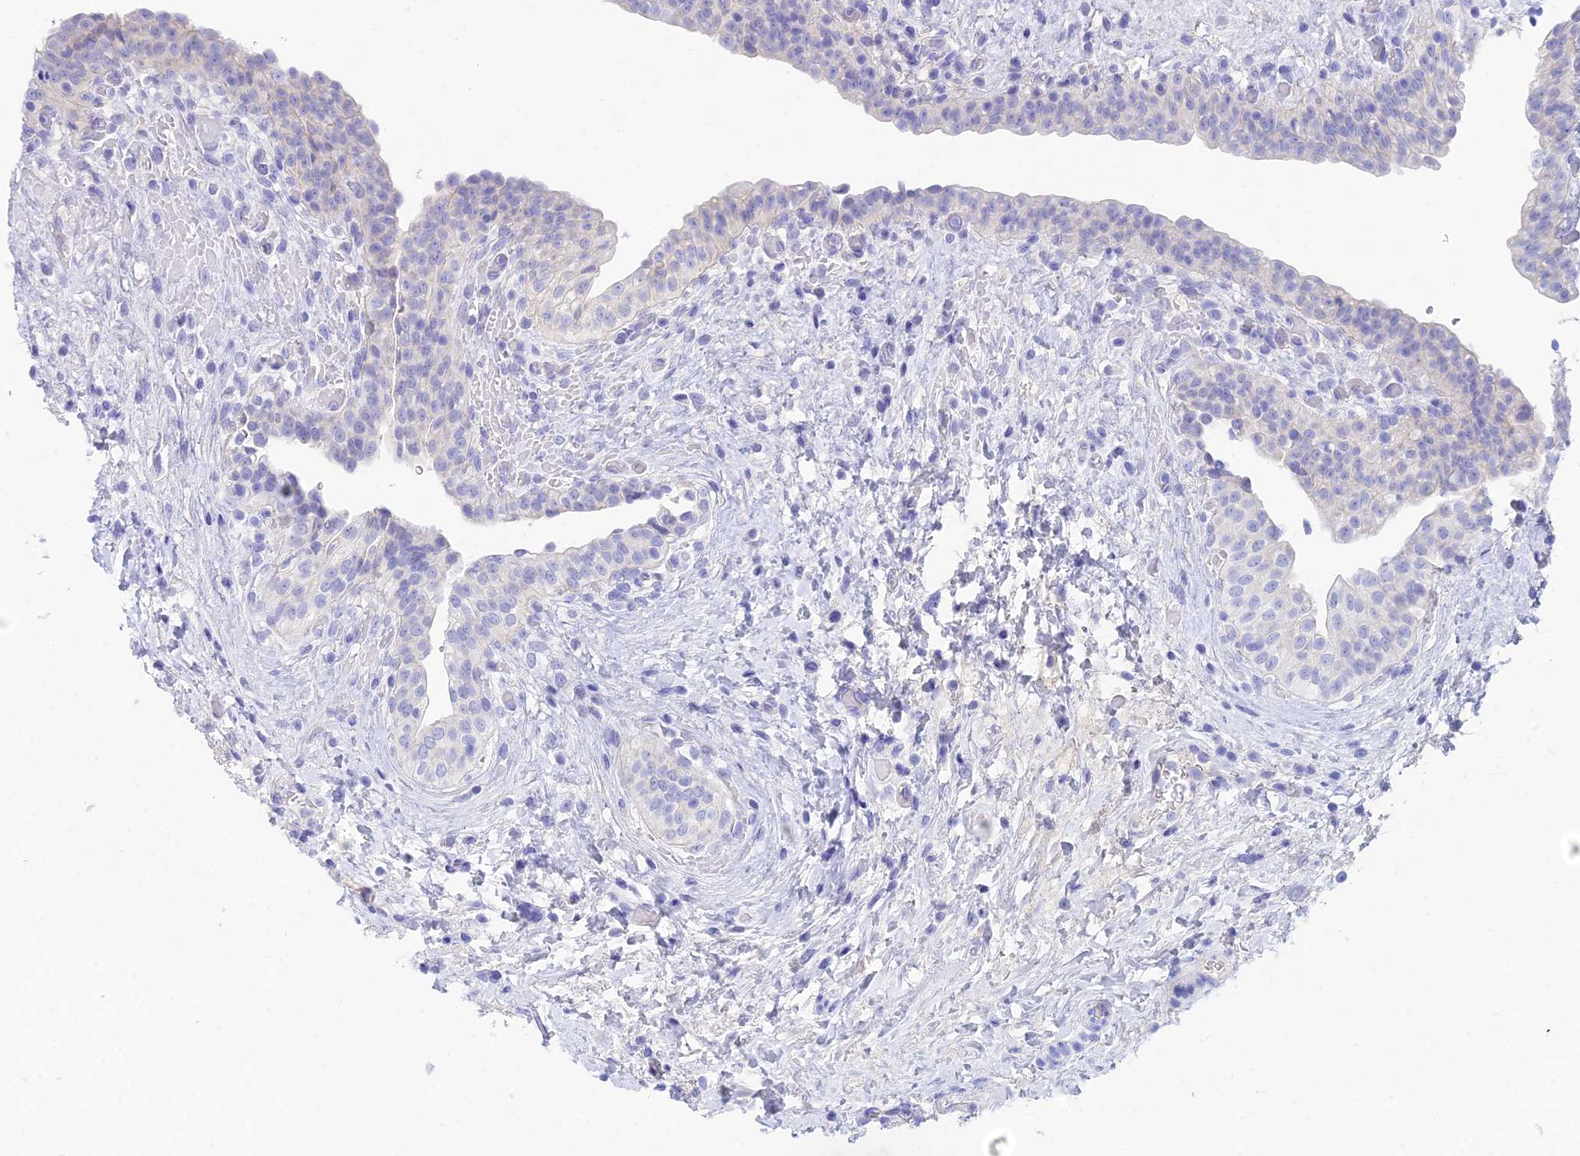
{"staining": {"intensity": "negative", "quantity": "none", "location": "none"}, "tissue": "urinary bladder", "cell_type": "Urothelial cells", "image_type": "normal", "snomed": [{"axis": "morphology", "description": "Normal tissue, NOS"}, {"axis": "topography", "description": "Urinary bladder"}], "caption": "An immunohistochemistry photomicrograph of unremarkable urinary bladder is shown. There is no staining in urothelial cells of urinary bladder. The staining is performed using DAB (3,3'-diaminobenzidine) brown chromogen with nuclei counter-stained in using hematoxylin.", "gene": "REG1A", "patient": {"sex": "male", "age": 69}}